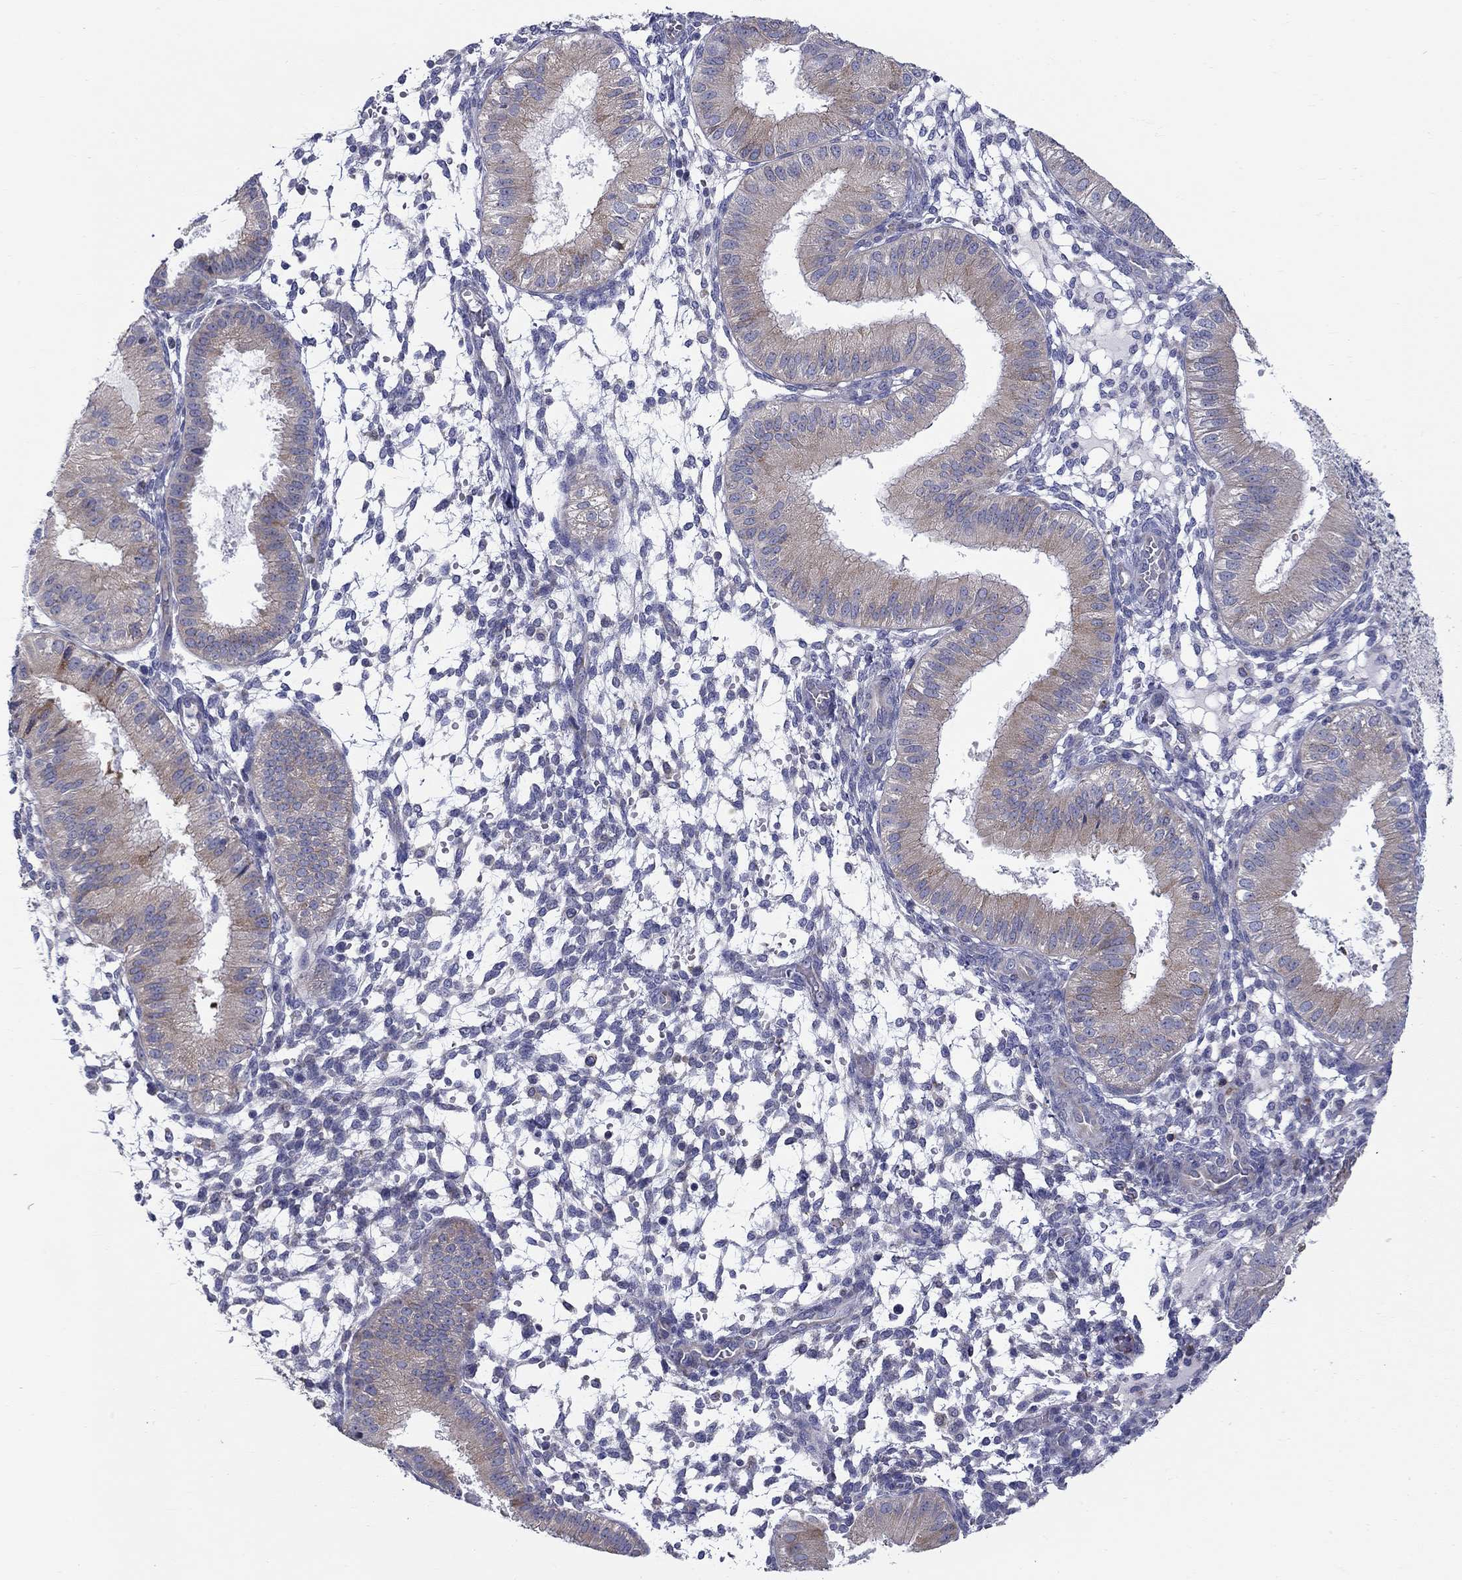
{"staining": {"intensity": "negative", "quantity": "none", "location": "none"}, "tissue": "endometrium", "cell_type": "Cells in endometrial stroma", "image_type": "normal", "snomed": [{"axis": "morphology", "description": "Normal tissue, NOS"}, {"axis": "topography", "description": "Endometrium"}], "caption": "This is an immunohistochemistry (IHC) photomicrograph of benign human endometrium. There is no positivity in cells in endometrial stroma.", "gene": "QRFPR", "patient": {"sex": "female", "age": 43}}